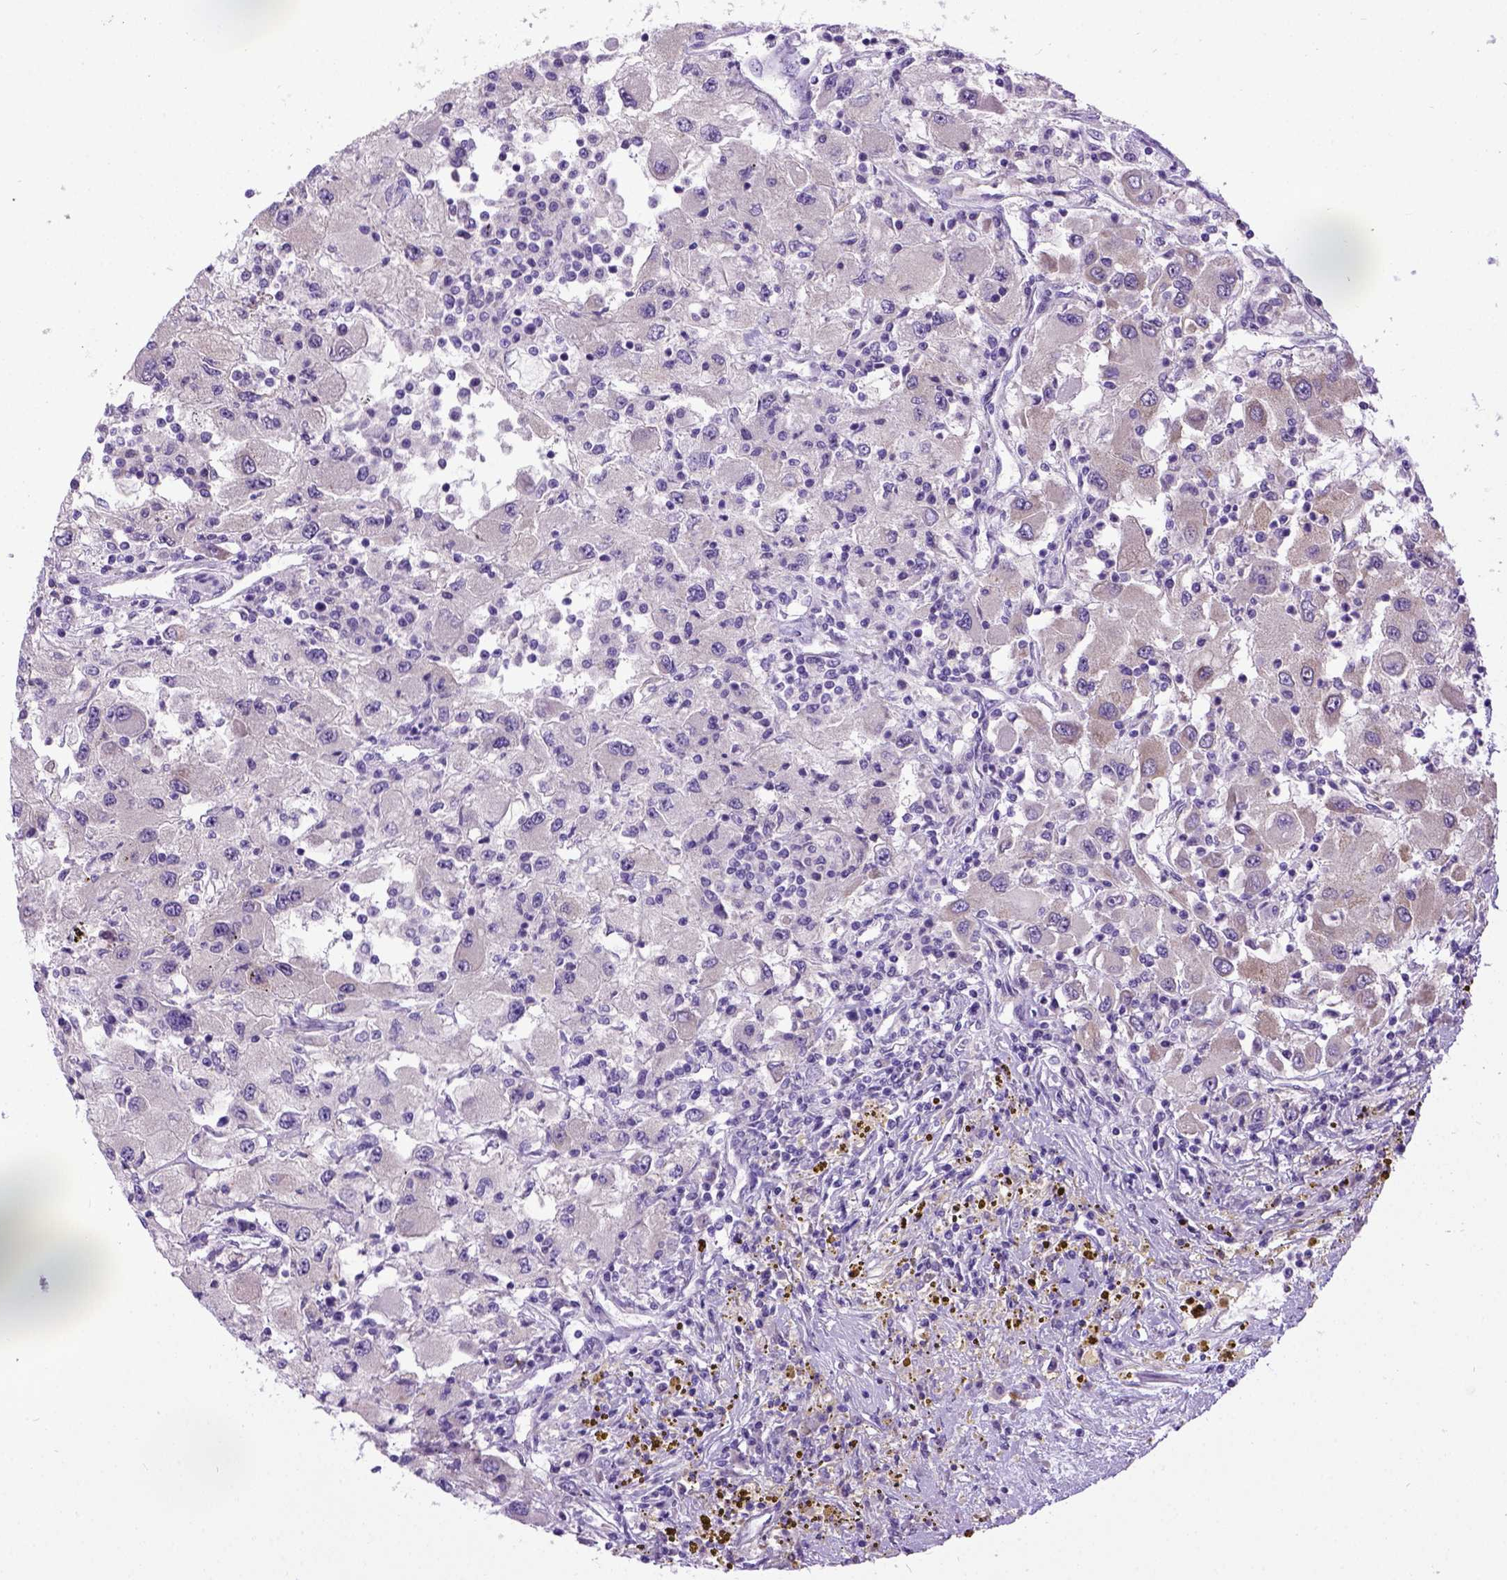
{"staining": {"intensity": "negative", "quantity": "none", "location": "none"}, "tissue": "renal cancer", "cell_type": "Tumor cells", "image_type": "cancer", "snomed": [{"axis": "morphology", "description": "Adenocarcinoma, NOS"}, {"axis": "topography", "description": "Kidney"}], "caption": "Immunohistochemistry (IHC) of human renal adenocarcinoma shows no expression in tumor cells.", "gene": "NEK5", "patient": {"sex": "female", "age": 67}}